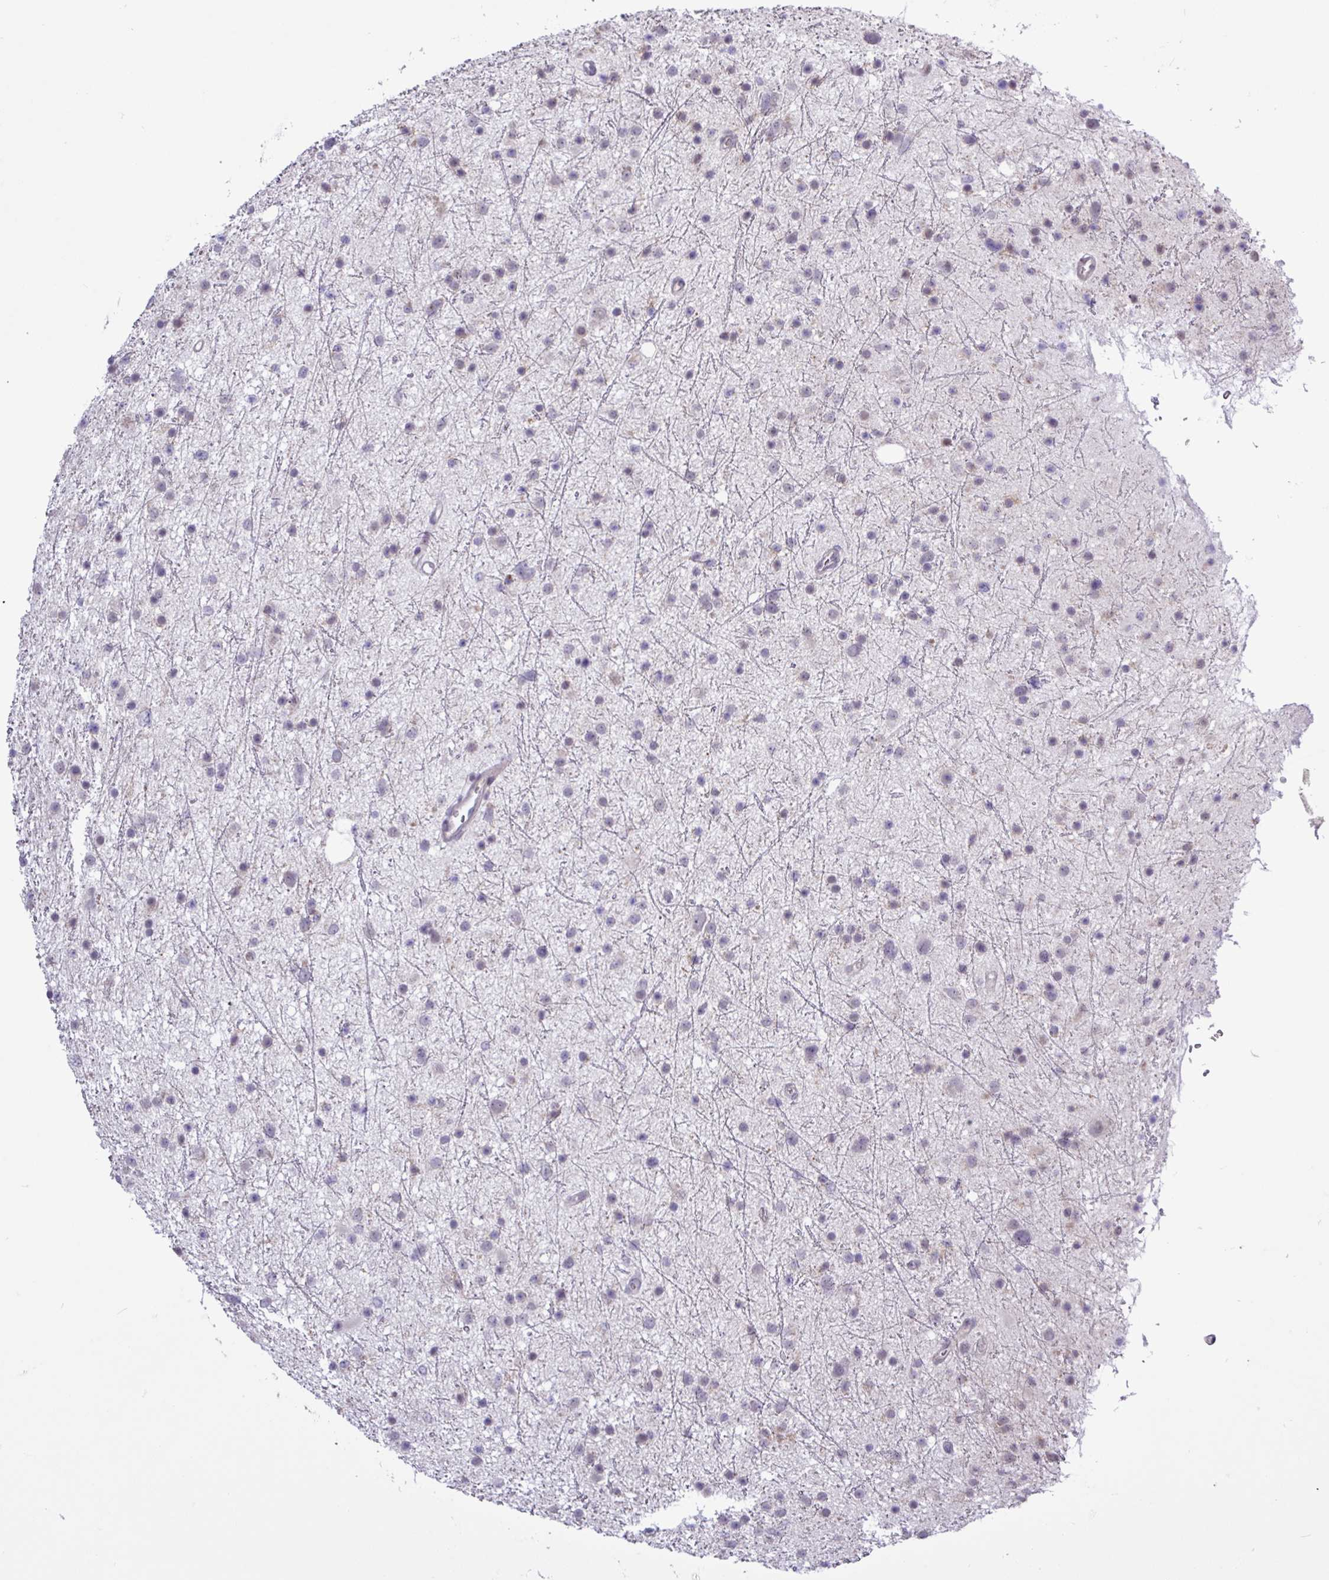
{"staining": {"intensity": "negative", "quantity": "none", "location": "none"}, "tissue": "glioma", "cell_type": "Tumor cells", "image_type": "cancer", "snomed": [{"axis": "morphology", "description": "Glioma, malignant, Low grade"}, {"axis": "topography", "description": "Cerebral cortex"}], "caption": "Immunohistochemical staining of human glioma displays no significant staining in tumor cells.", "gene": "RTL3", "patient": {"sex": "female", "age": 39}}